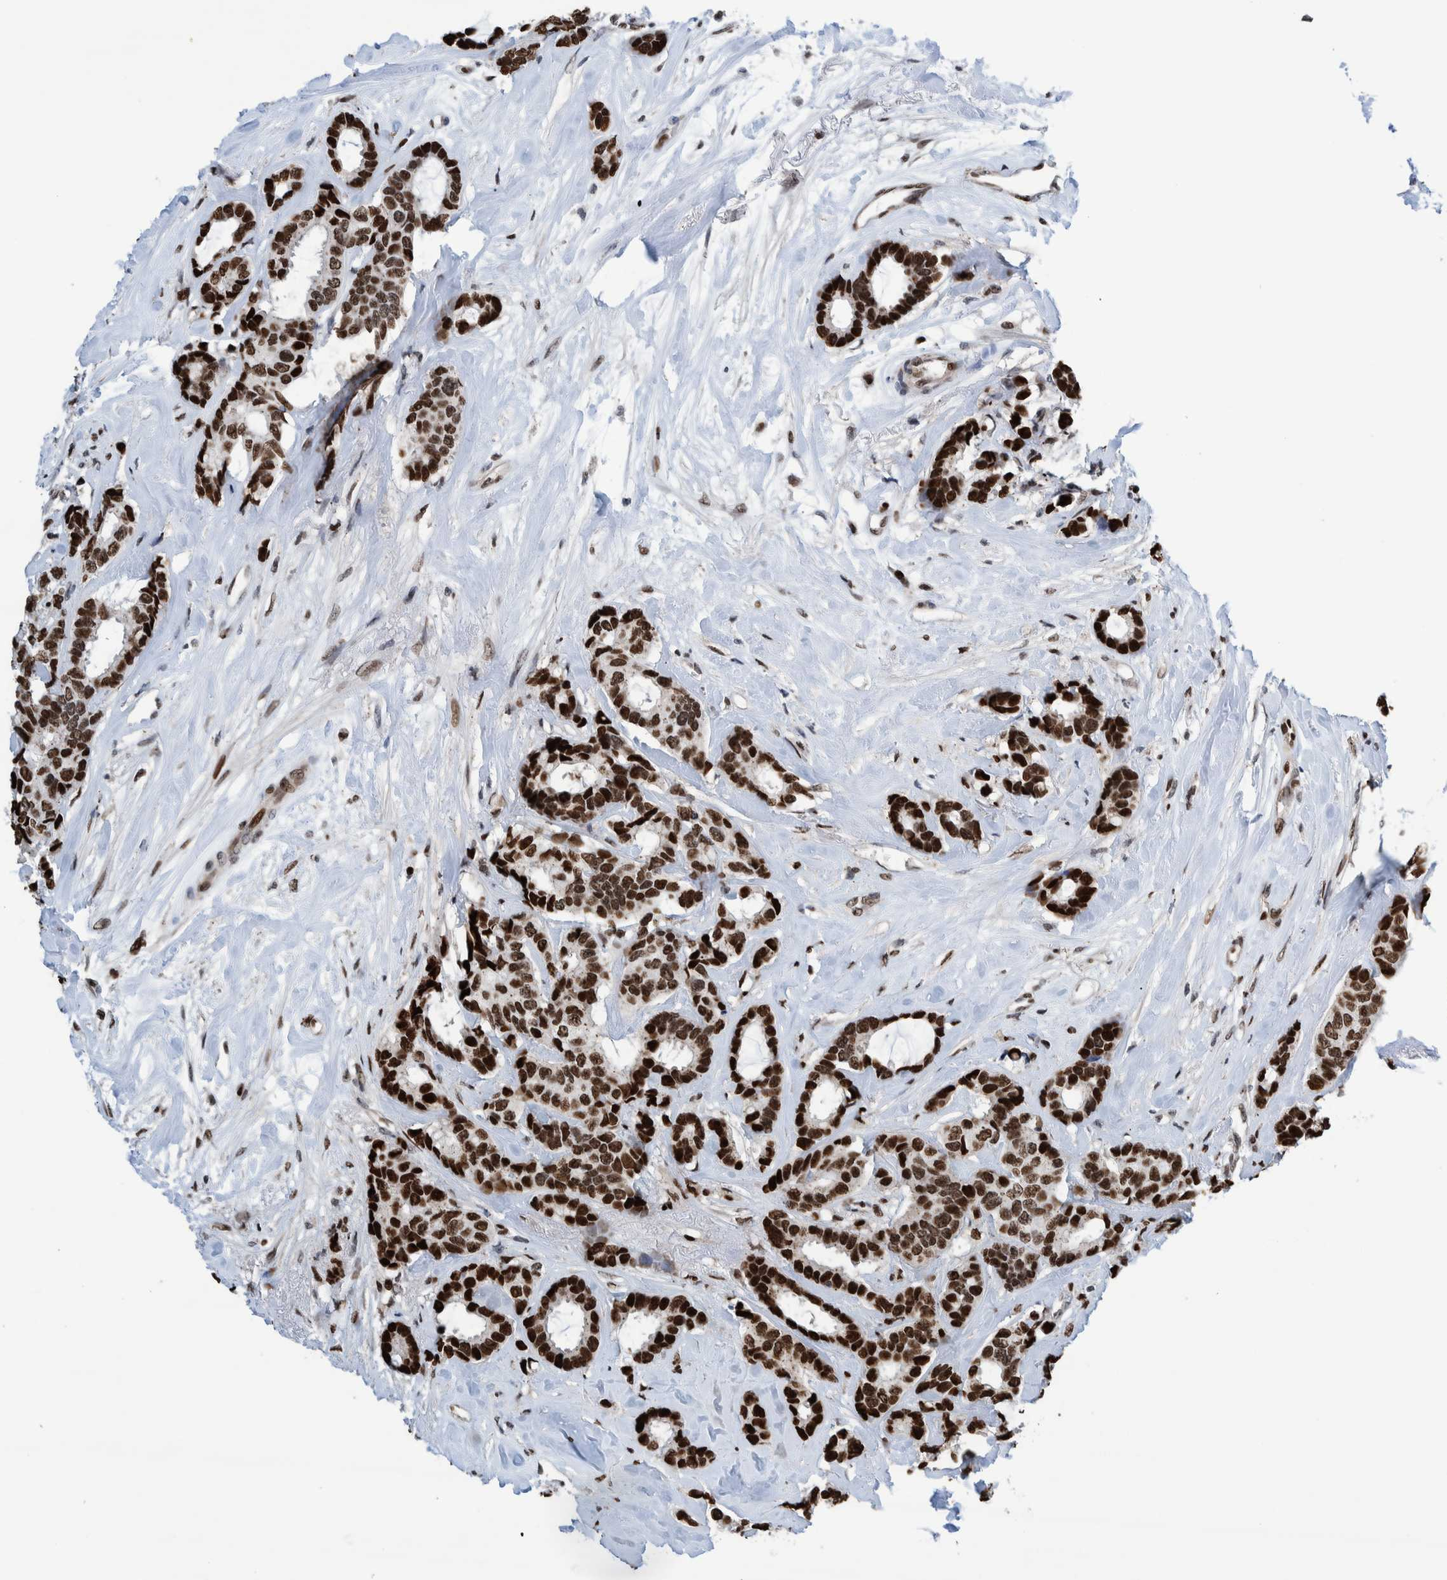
{"staining": {"intensity": "strong", "quantity": ">75%", "location": "nuclear"}, "tissue": "breast cancer", "cell_type": "Tumor cells", "image_type": "cancer", "snomed": [{"axis": "morphology", "description": "Duct carcinoma"}, {"axis": "topography", "description": "Breast"}], "caption": "Intraductal carcinoma (breast) stained with a protein marker shows strong staining in tumor cells.", "gene": "HEATR9", "patient": {"sex": "female", "age": 87}}